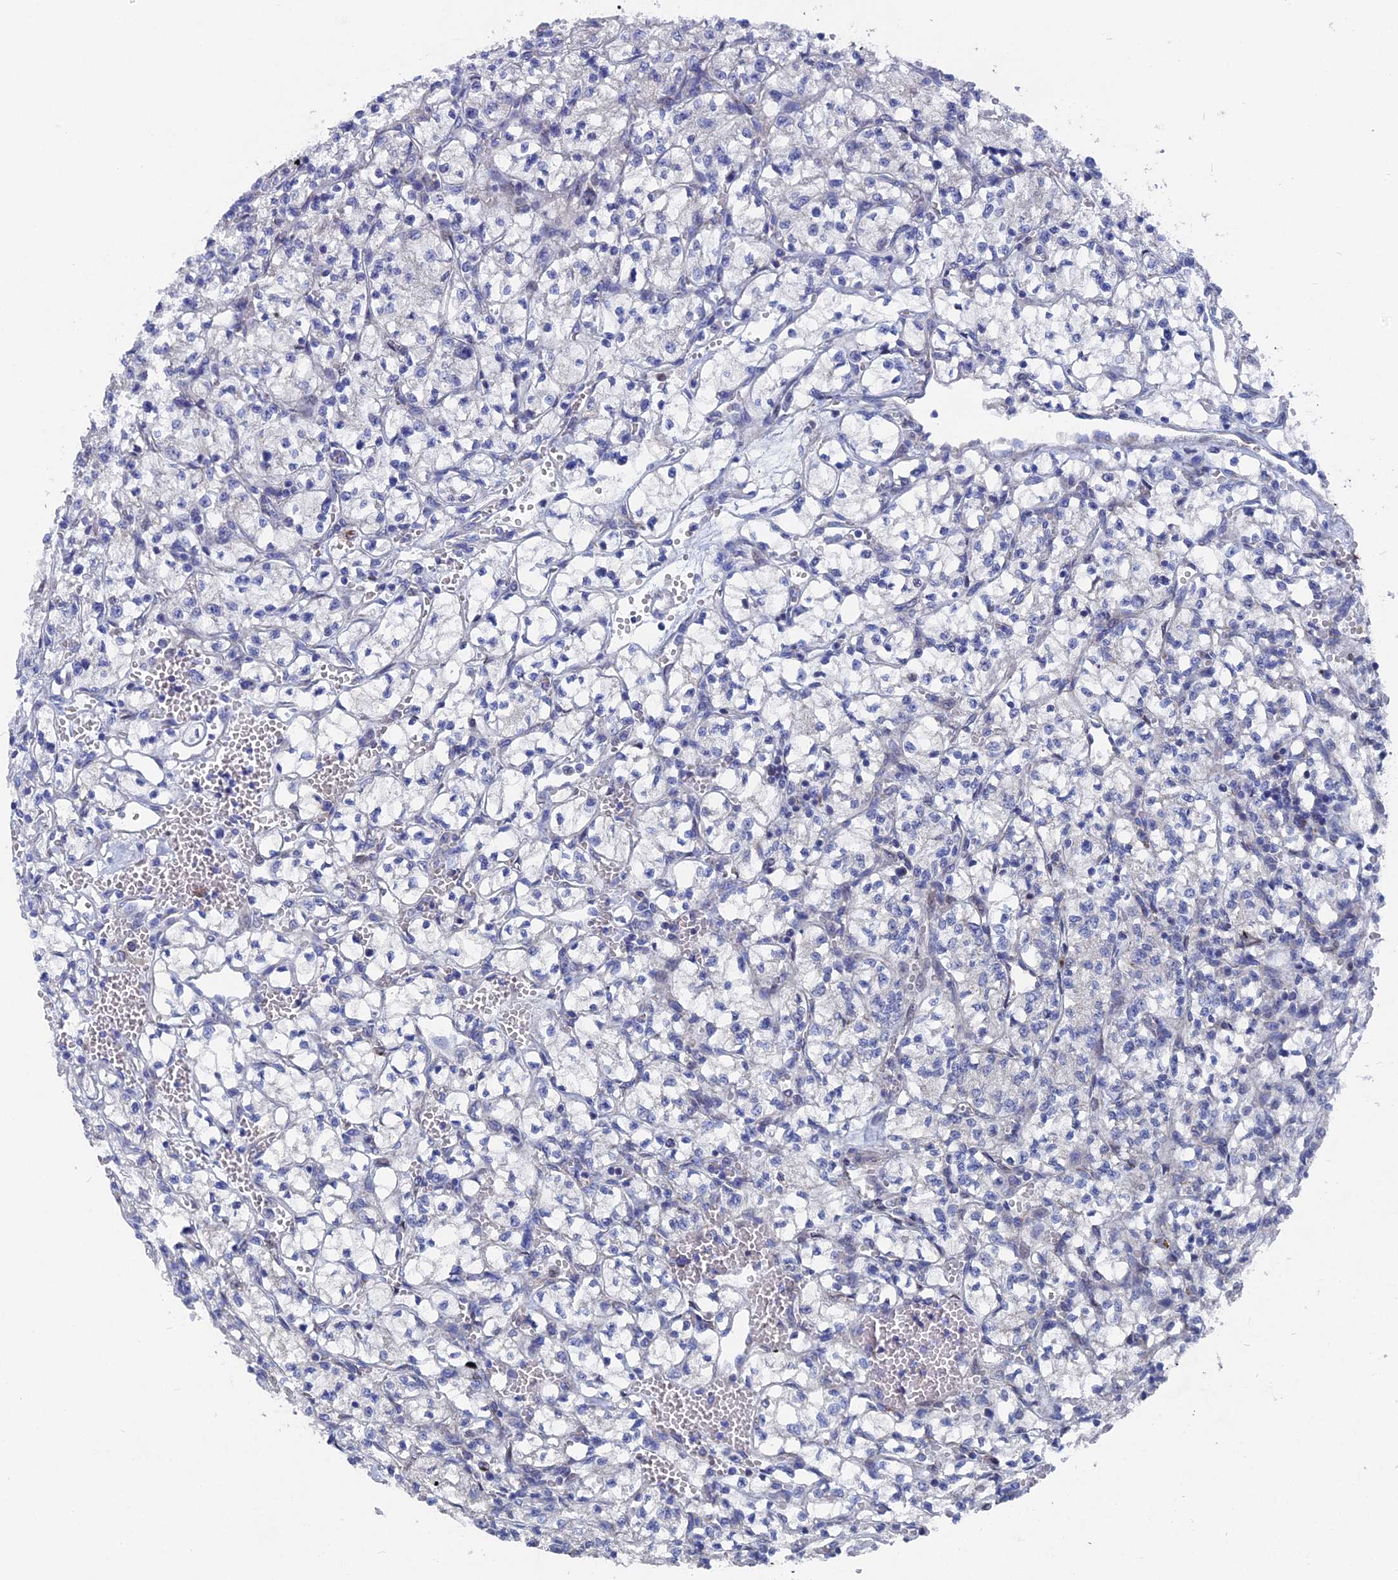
{"staining": {"intensity": "negative", "quantity": "none", "location": "none"}, "tissue": "renal cancer", "cell_type": "Tumor cells", "image_type": "cancer", "snomed": [{"axis": "morphology", "description": "Adenocarcinoma, NOS"}, {"axis": "topography", "description": "Kidney"}], "caption": "Immunohistochemistry histopathology image of neoplastic tissue: human renal adenocarcinoma stained with DAB reveals no significant protein positivity in tumor cells. (Stains: DAB (3,3'-diaminobenzidine) immunohistochemistry with hematoxylin counter stain, Microscopy: brightfield microscopy at high magnification).", "gene": "HIGD1A", "patient": {"sex": "female", "age": 64}}